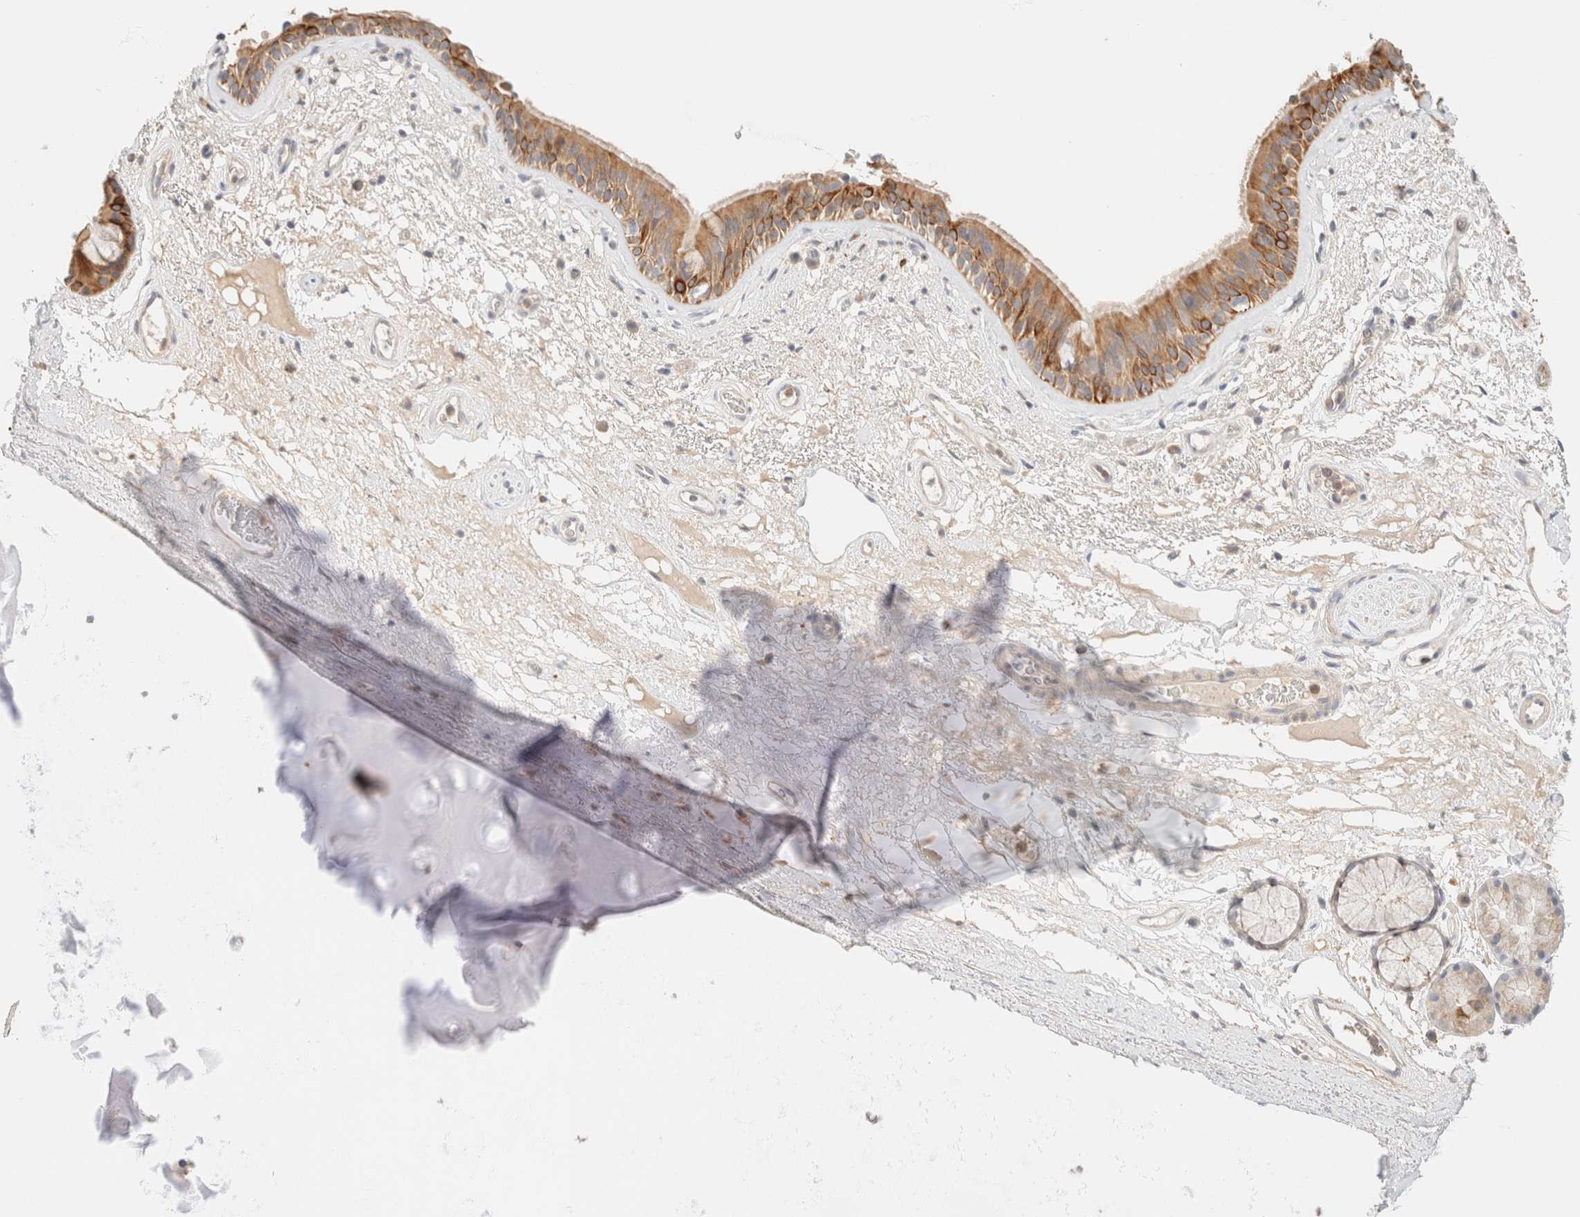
{"staining": {"intensity": "moderate", "quantity": ">75%", "location": "cytoplasmic/membranous"}, "tissue": "bronchus", "cell_type": "Respiratory epithelial cells", "image_type": "normal", "snomed": [{"axis": "morphology", "description": "Normal tissue, NOS"}, {"axis": "topography", "description": "Cartilage tissue"}], "caption": "Moderate cytoplasmic/membranous staining for a protein is appreciated in approximately >75% of respiratory epithelial cells of normal bronchus using immunohistochemistry.", "gene": "SGSM2", "patient": {"sex": "female", "age": 63}}